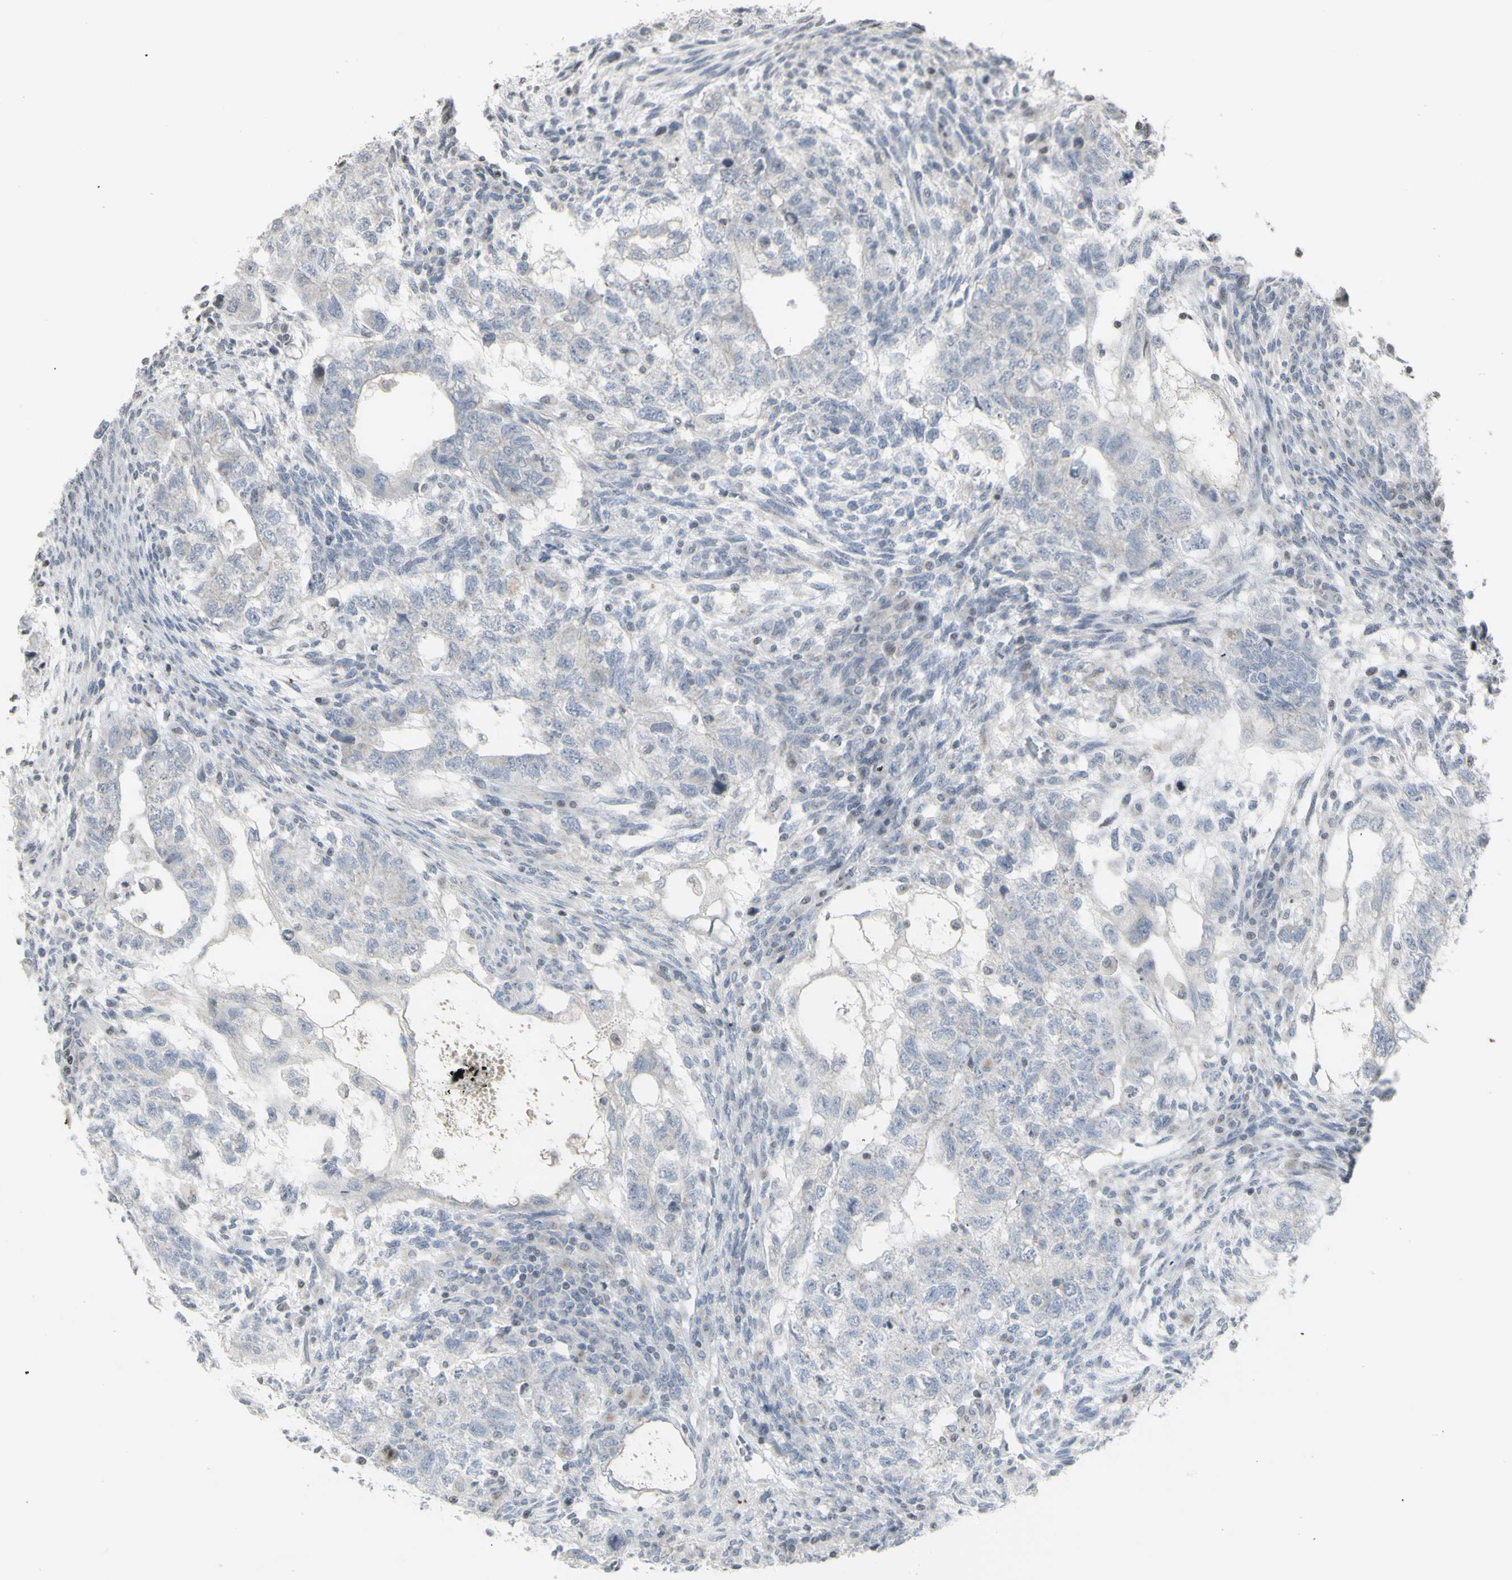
{"staining": {"intensity": "negative", "quantity": "none", "location": "none"}, "tissue": "testis cancer", "cell_type": "Tumor cells", "image_type": "cancer", "snomed": [{"axis": "morphology", "description": "Normal tissue, NOS"}, {"axis": "morphology", "description": "Carcinoma, Embryonal, NOS"}, {"axis": "topography", "description": "Testis"}], "caption": "Immunohistochemical staining of human testis embryonal carcinoma reveals no significant positivity in tumor cells.", "gene": "MUC5AC", "patient": {"sex": "male", "age": 36}}